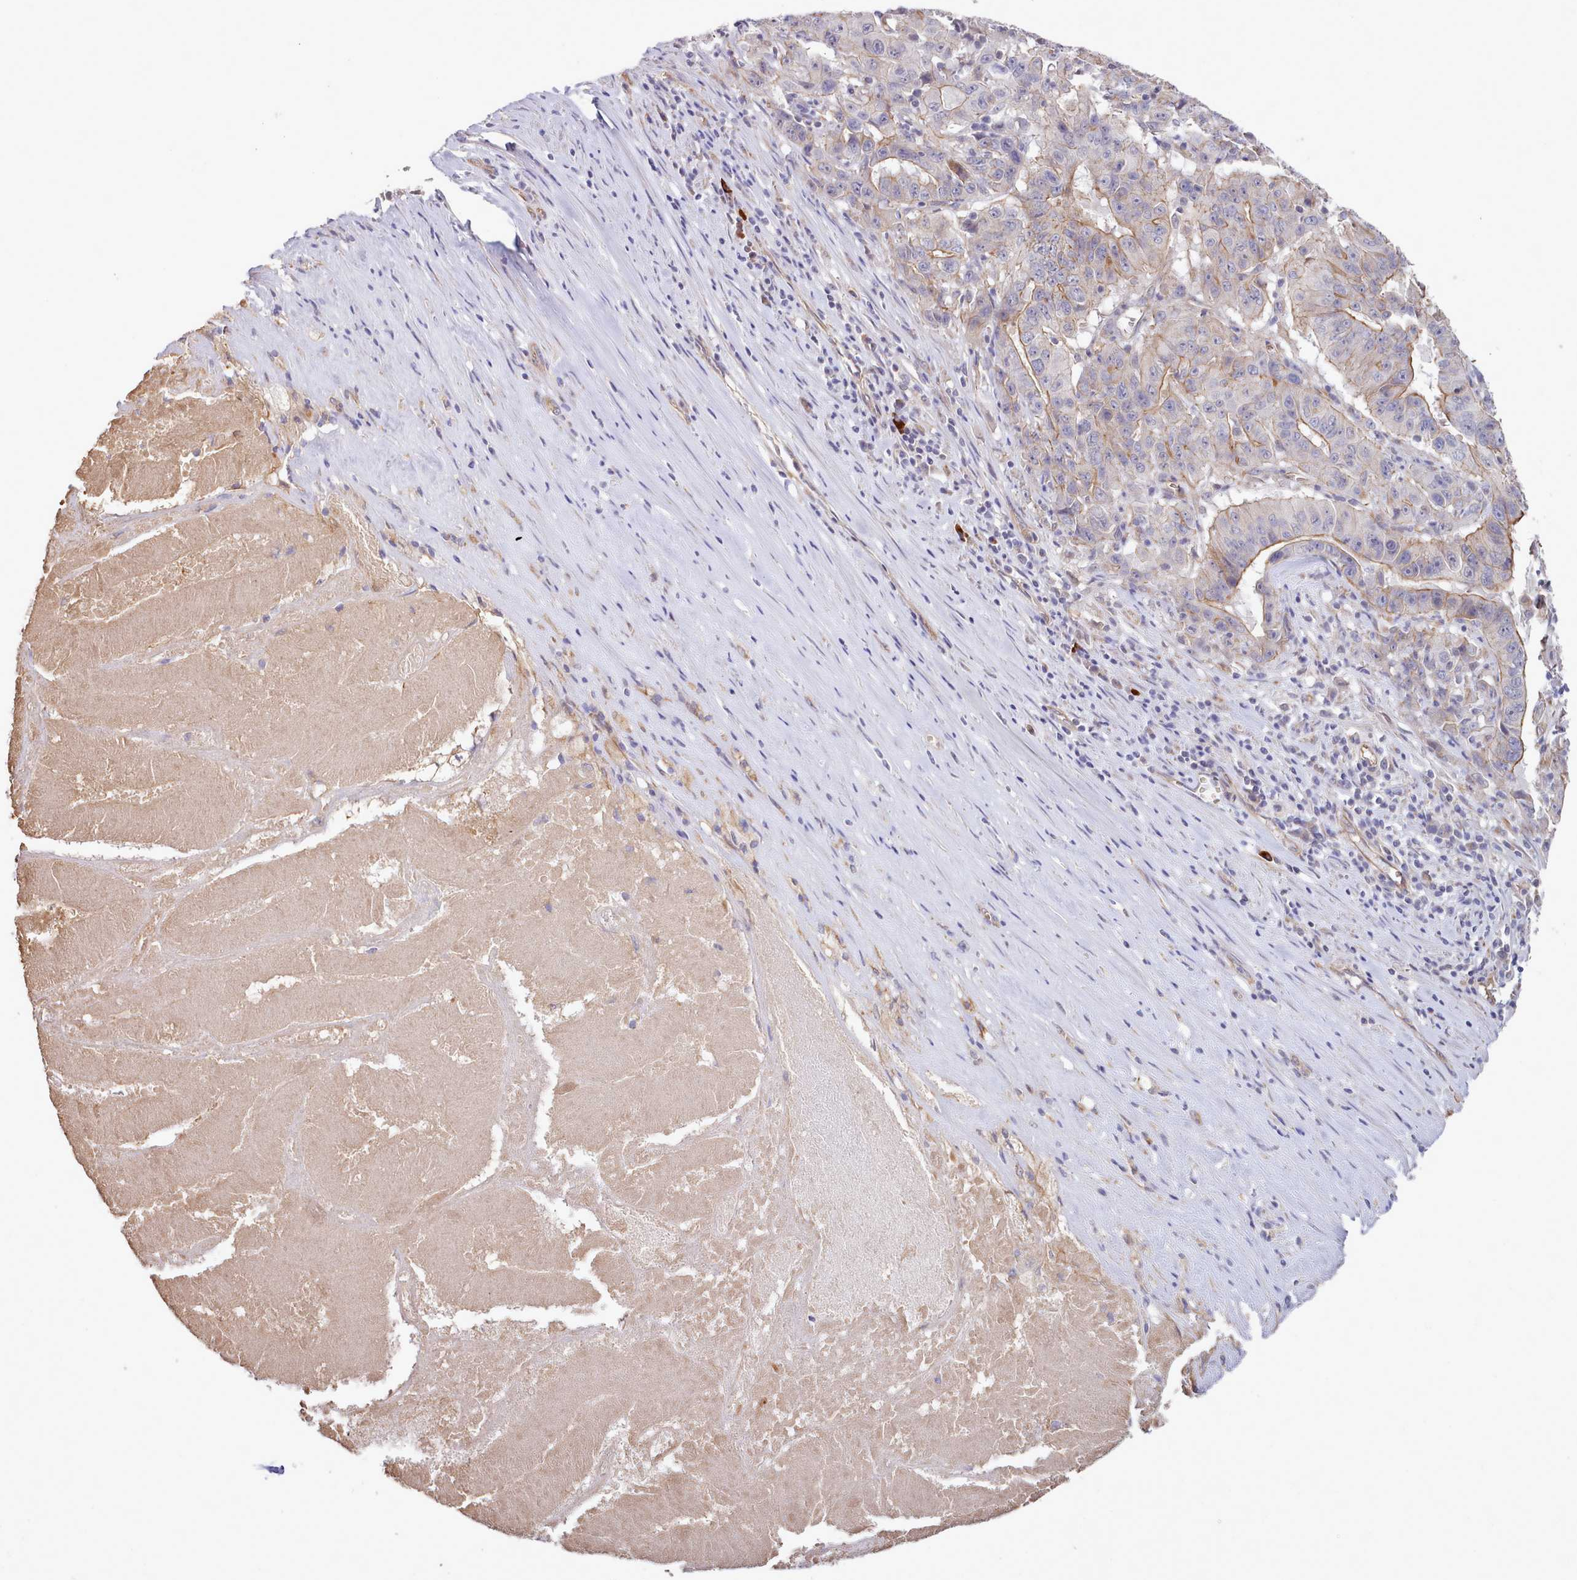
{"staining": {"intensity": "moderate", "quantity": "25%-75%", "location": "cytoplasmic/membranous"}, "tissue": "pancreatic cancer", "cell_type": "Tumor cells", "image_type": "cancer", "snomed": [{"axis": "morphology", "description": "Adenocarcinoma, NOS"}, {"axis": "topography", "description": "Pancreas"}], "caption": "Immunohistochemical staining of adenocarcinoma (pancreatic) exhibits moderate cytoplasmic/membranous protein positivity in approximately 25%-75% of tumor cells. (DAB = brown stain, brightfield microscopy at high magnification).", "gene": "ZC3H13", "patient": {"sex": "male", "age": 63}}